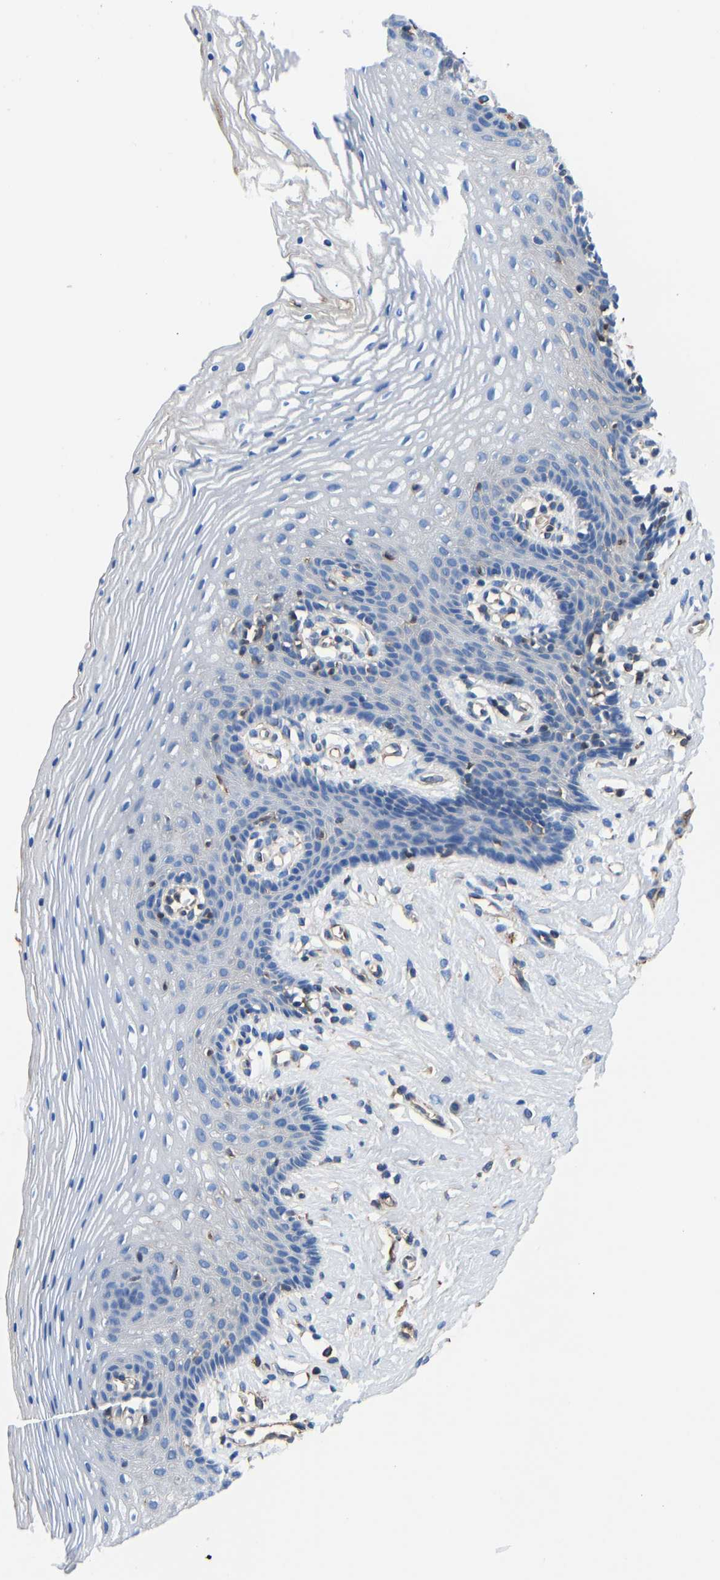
{"staining": {"intensity": "negative", "quantity": "none", "location": "none"}, "tissue": "vagina", "cell_type": "Squamous epithelial cells", "image_type": "normal", "snomed": [{"axis": "morphology", "description": "Normal tissue, NOS"}, {"axis": "topography", "description": "Vagina"}], "caption": "Histopathology image shows no significant protein staining in squamous epithelial cells of unremarkable vagina.", "gene": "HSPG2", "patient": {"sex": "female", "age": 32}}